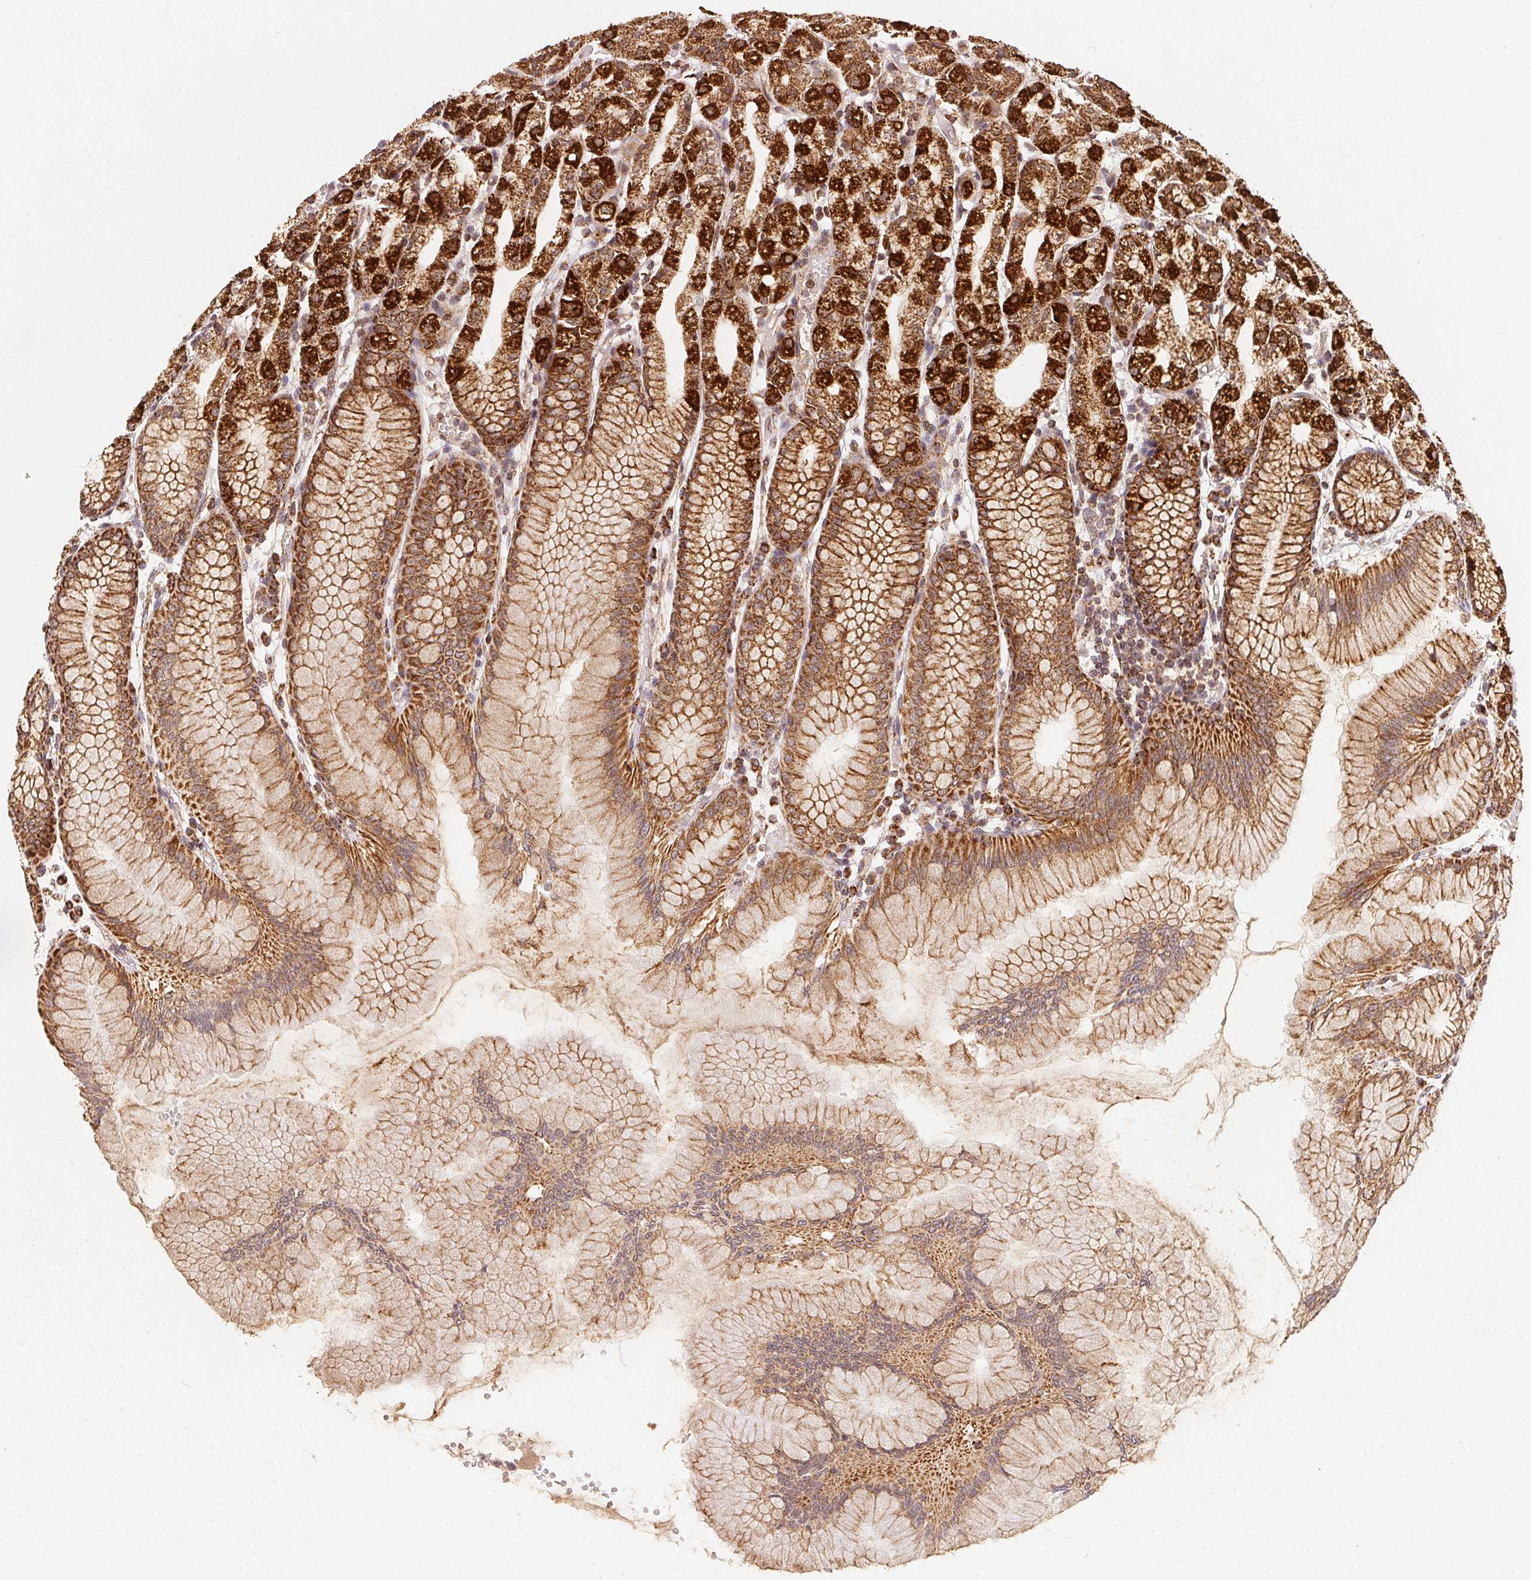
{"staining": {"intensity": "strong", "quantity": ">75%", "location": "cytoplasmic/membranous"}, "tissue": "stomach", "cell_type": "Glandular cells", "image_type": "normal", "snomed": [{"axis": "morphology", "description": "Normal tissue, NOS"}, {"axis": "topography", "description": "Stomach"}], "caption": "Strong cytoplasmic/membranous positivity for a protein is seen in about >75% of glandular cells of normal stomach using immunohistochemistry (IHC).", "gene": "NDUFS6", "patient": {"sex": "female", "age": 57}}